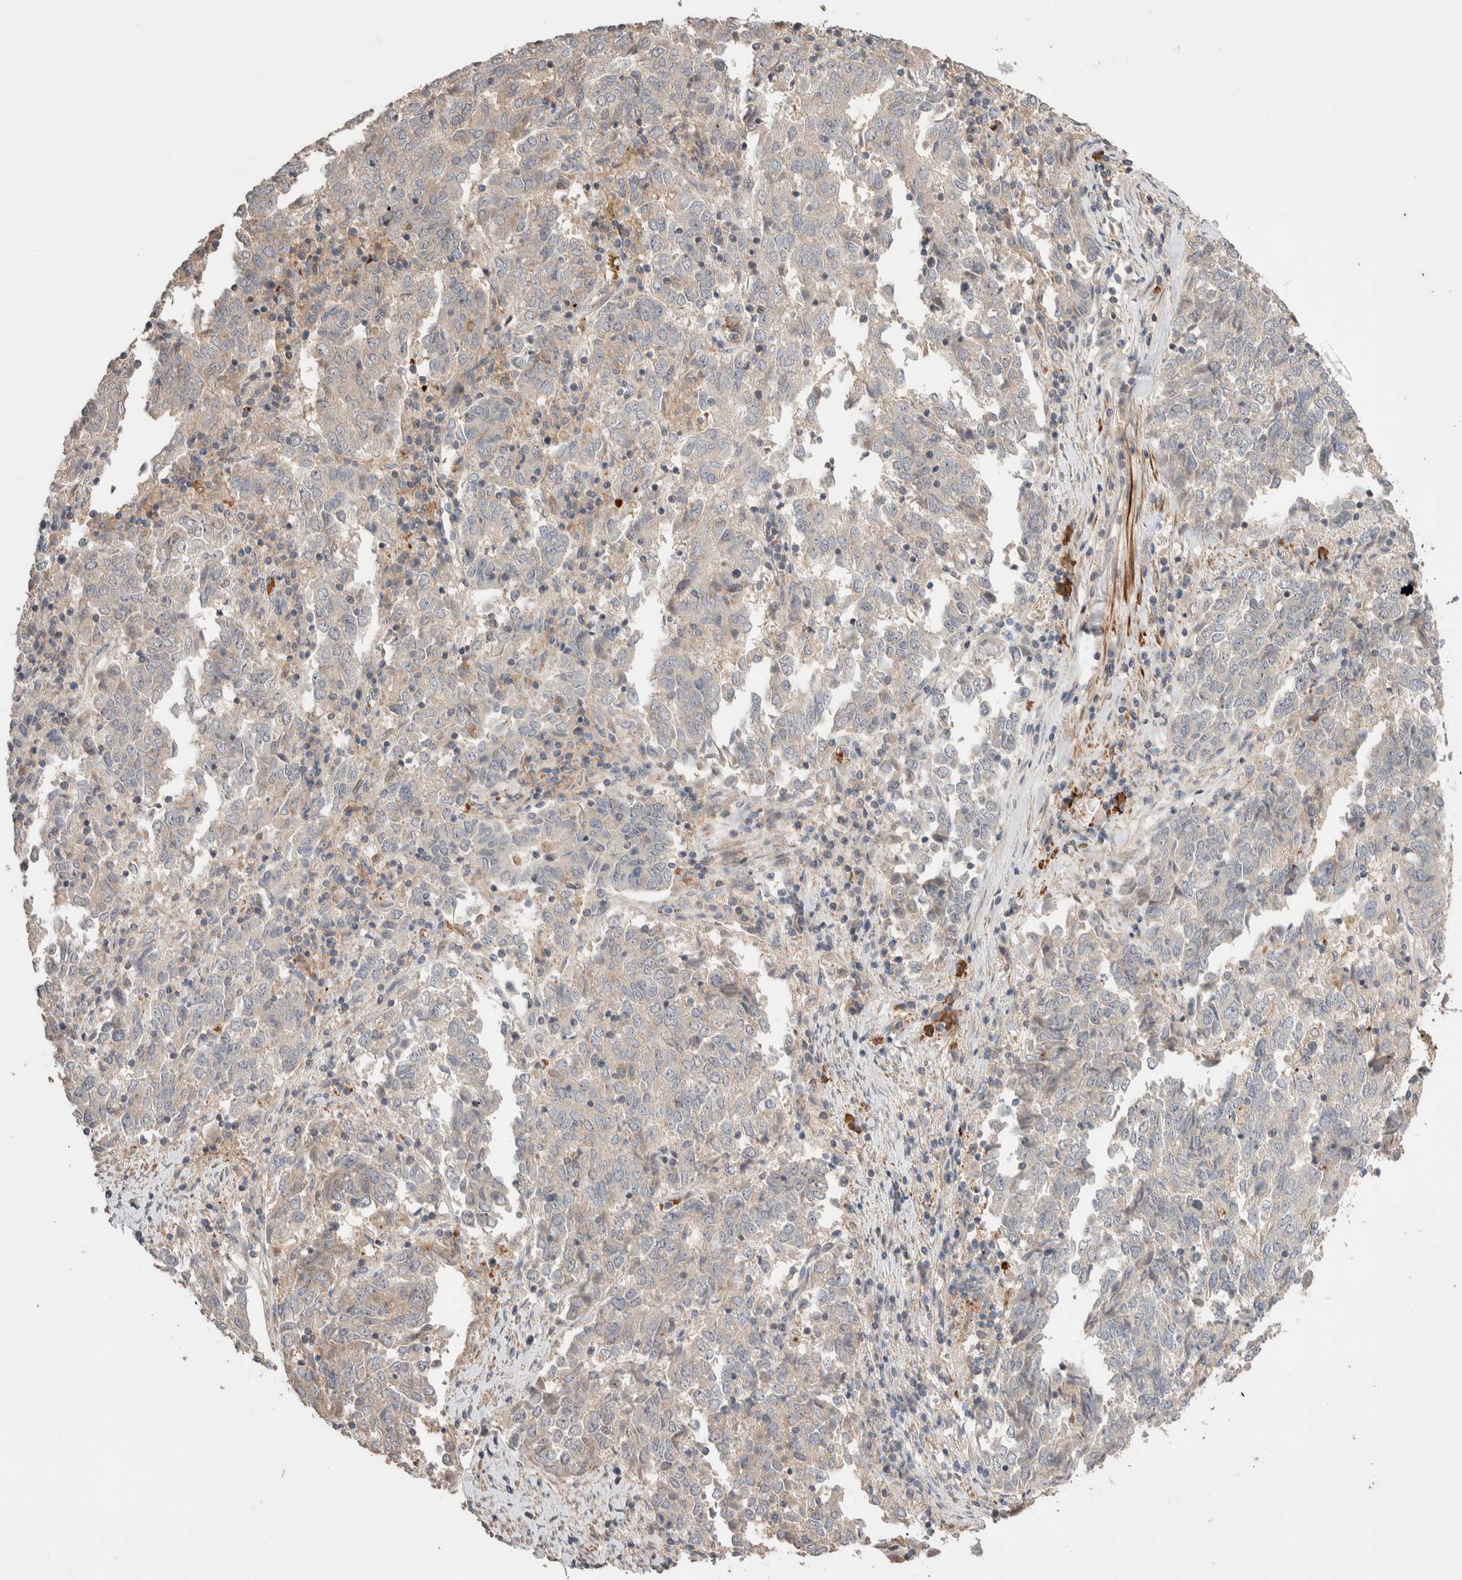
{"staining": {"intensity": "weak", "quantity": "<25%", "location": "cytoplasmic/membranous"}, "tissue": "endometrial cancer", "cell_type": "Tumor cells", "image_type": "cancer", "snomed": [{"axis": "morphology", "description": "Adenocarcinoma, NOS"}, {"axis": "topography", "description": "Endometrium"}], "caption": "DAB immunohistochemical staining of endometrial cancer exhibits no significant staining in tumor cells. (Brightfield microscopy of DAB IHC at high magnification).", "gene": "WDR91", "patient": {"sex": "female", "age": 80}}